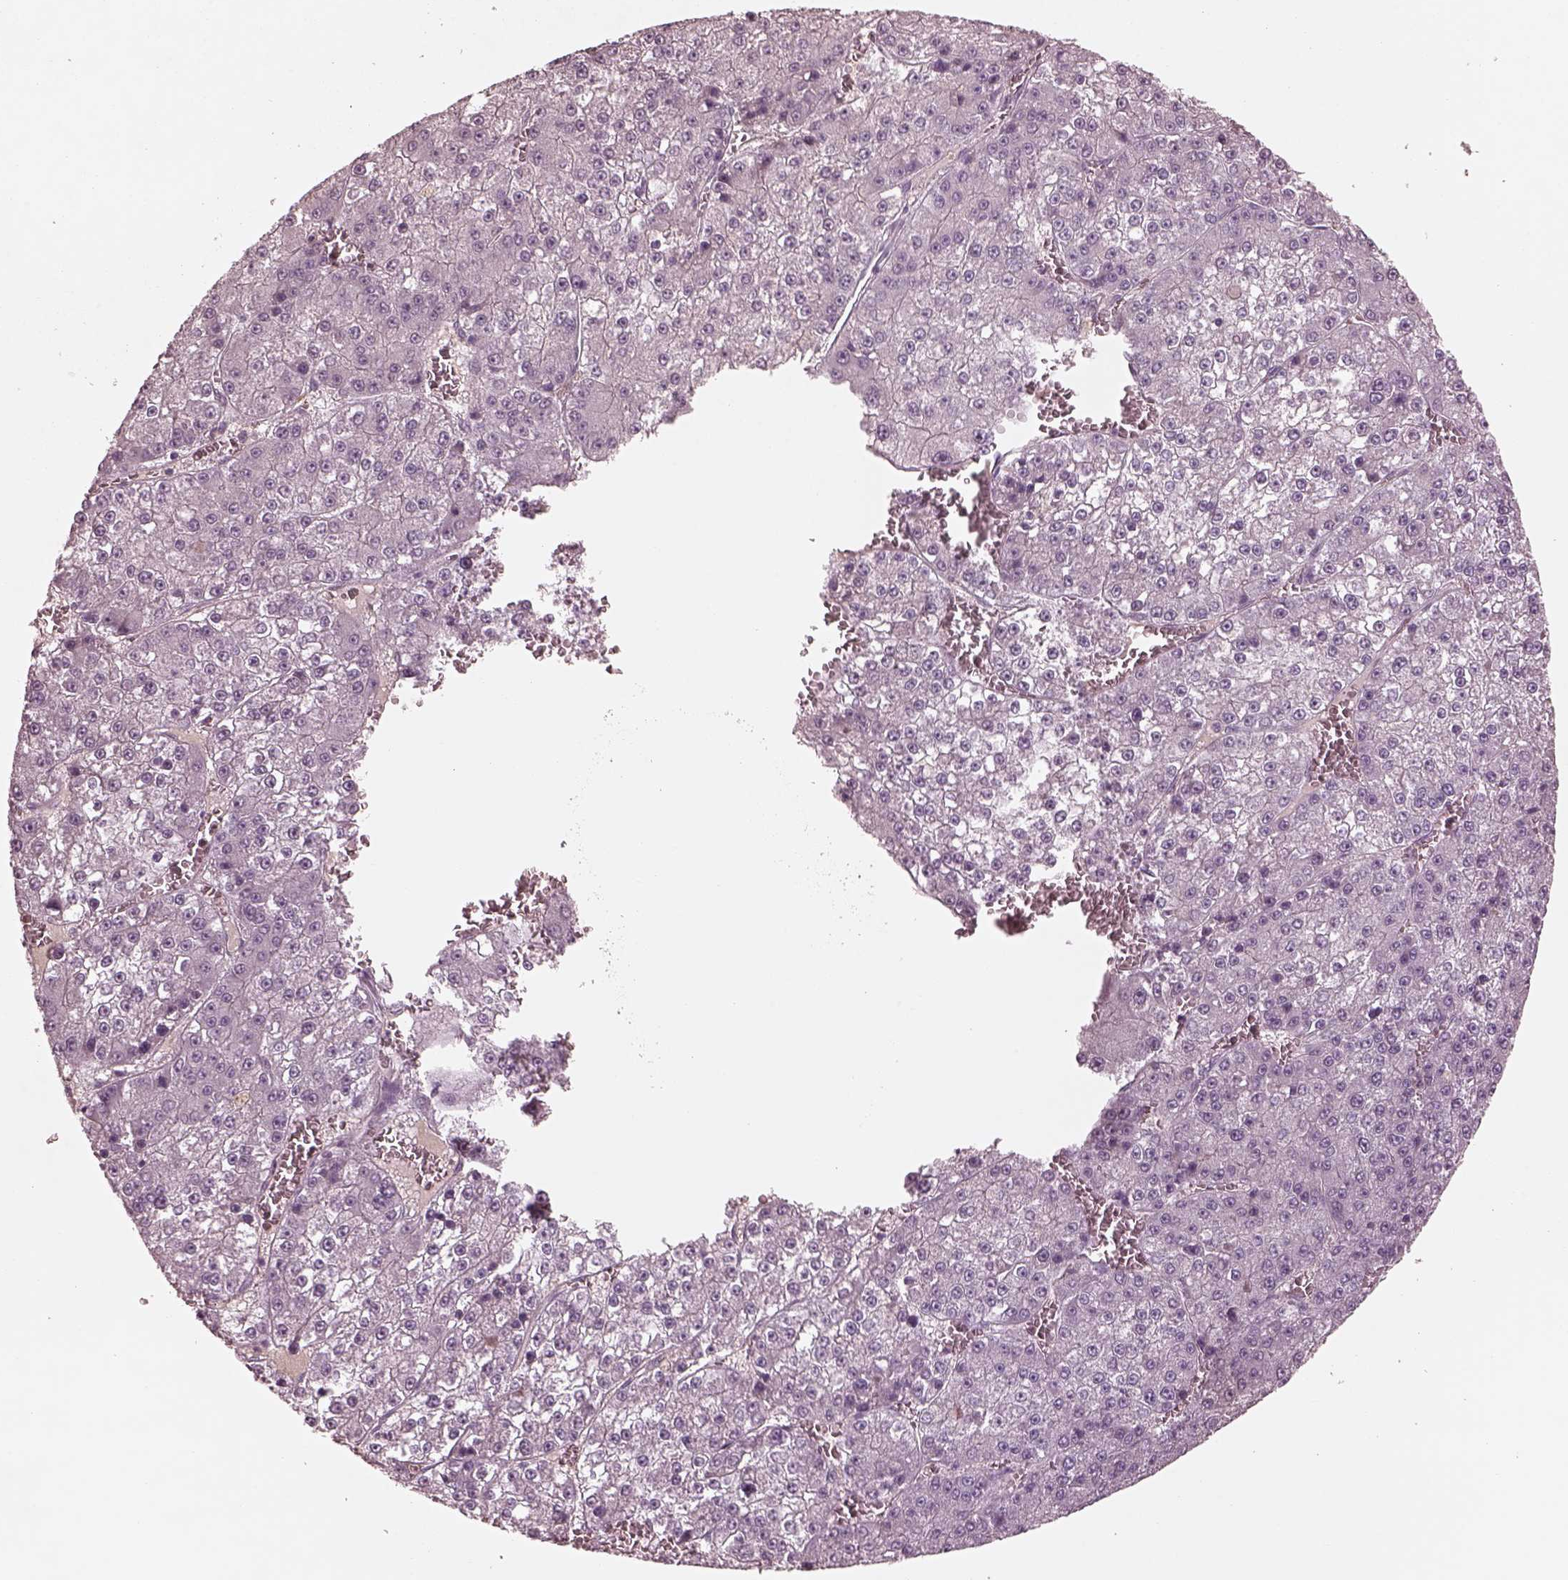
{"staining": {"intensity": "negative", "quantity": "none", "location": "none"}, "tissue": "liver cancer", "cell_type": "Tumor cells", "image_type": "cancer", "snomed": [{"axis": "morphology", "description": "Carcinoma, Hepatocellular, NOS"}, {"axis": "topography", "description": "Liver"}], "caption": "This image is of liver hepatocellular carcinoma stained with IHC to label a protein in brown with the nuclei are counter-stained blue. There is no positivity in tumor cells. (Brightfield microscopy of DAB IHC at high magnification).", "gene": "VWA5B1", "patient": {"sex": "female", "age": 73}}